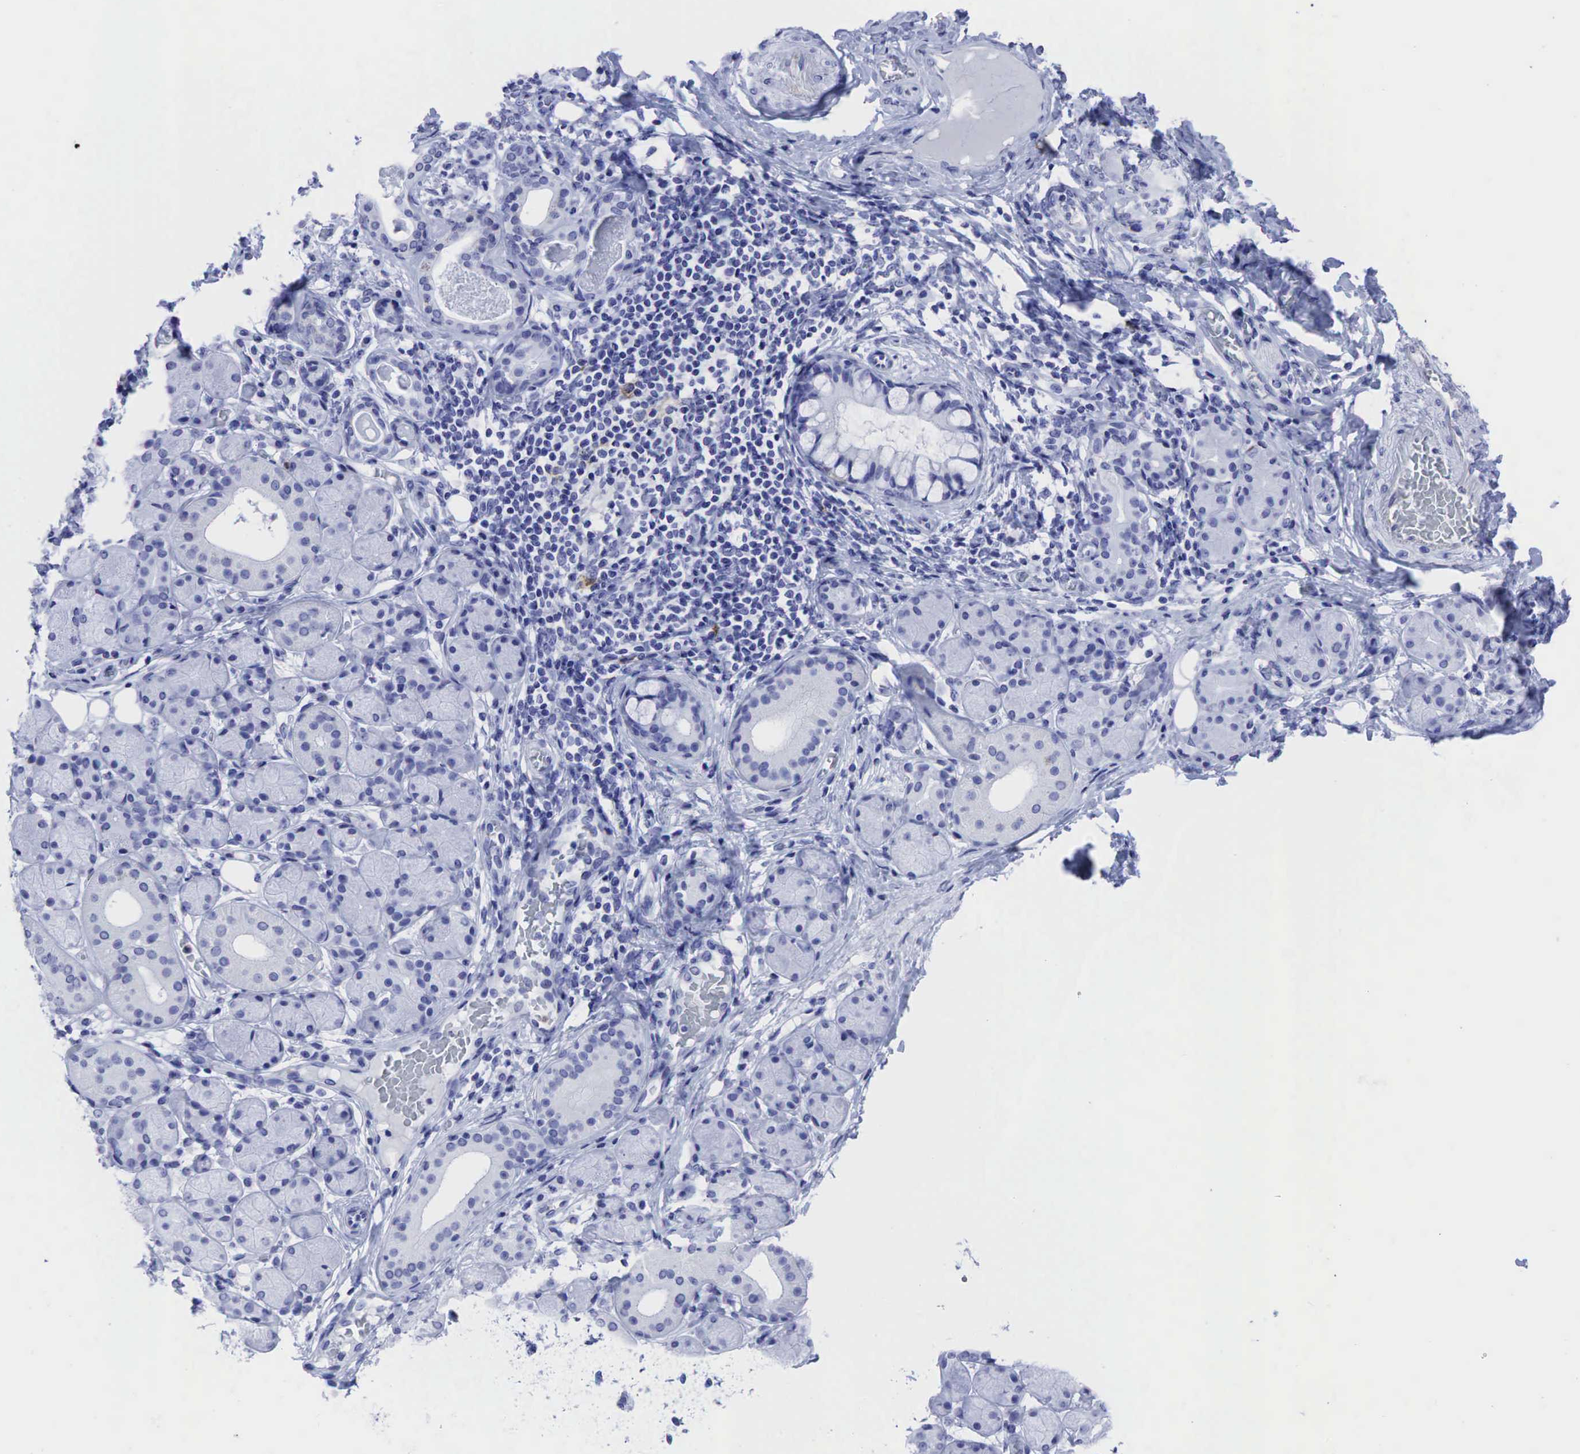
{"staining": {"intensity": "negative", "quantity": "none", "location": "none"}, "tissue": "salivary gland", "cell_type": "Glandular cells", "image_type": "normal", "snomed": [{"axis": "morphology", "description": "Normal tissue, NOS"}, {"axis": "topography", "description": "Salivary gland"}, {"axis": "topography", "description": "Peripheral nerve tissue"}], "caption": "High magnification brightfield microscopy of normal salivary gland stained with DAB (brown) and counterstained with hematoxylin (blue): glandular cells show no significant staining.", "gene": "TNFRSF8", "patient": {"sex": "male", "age": 62}}